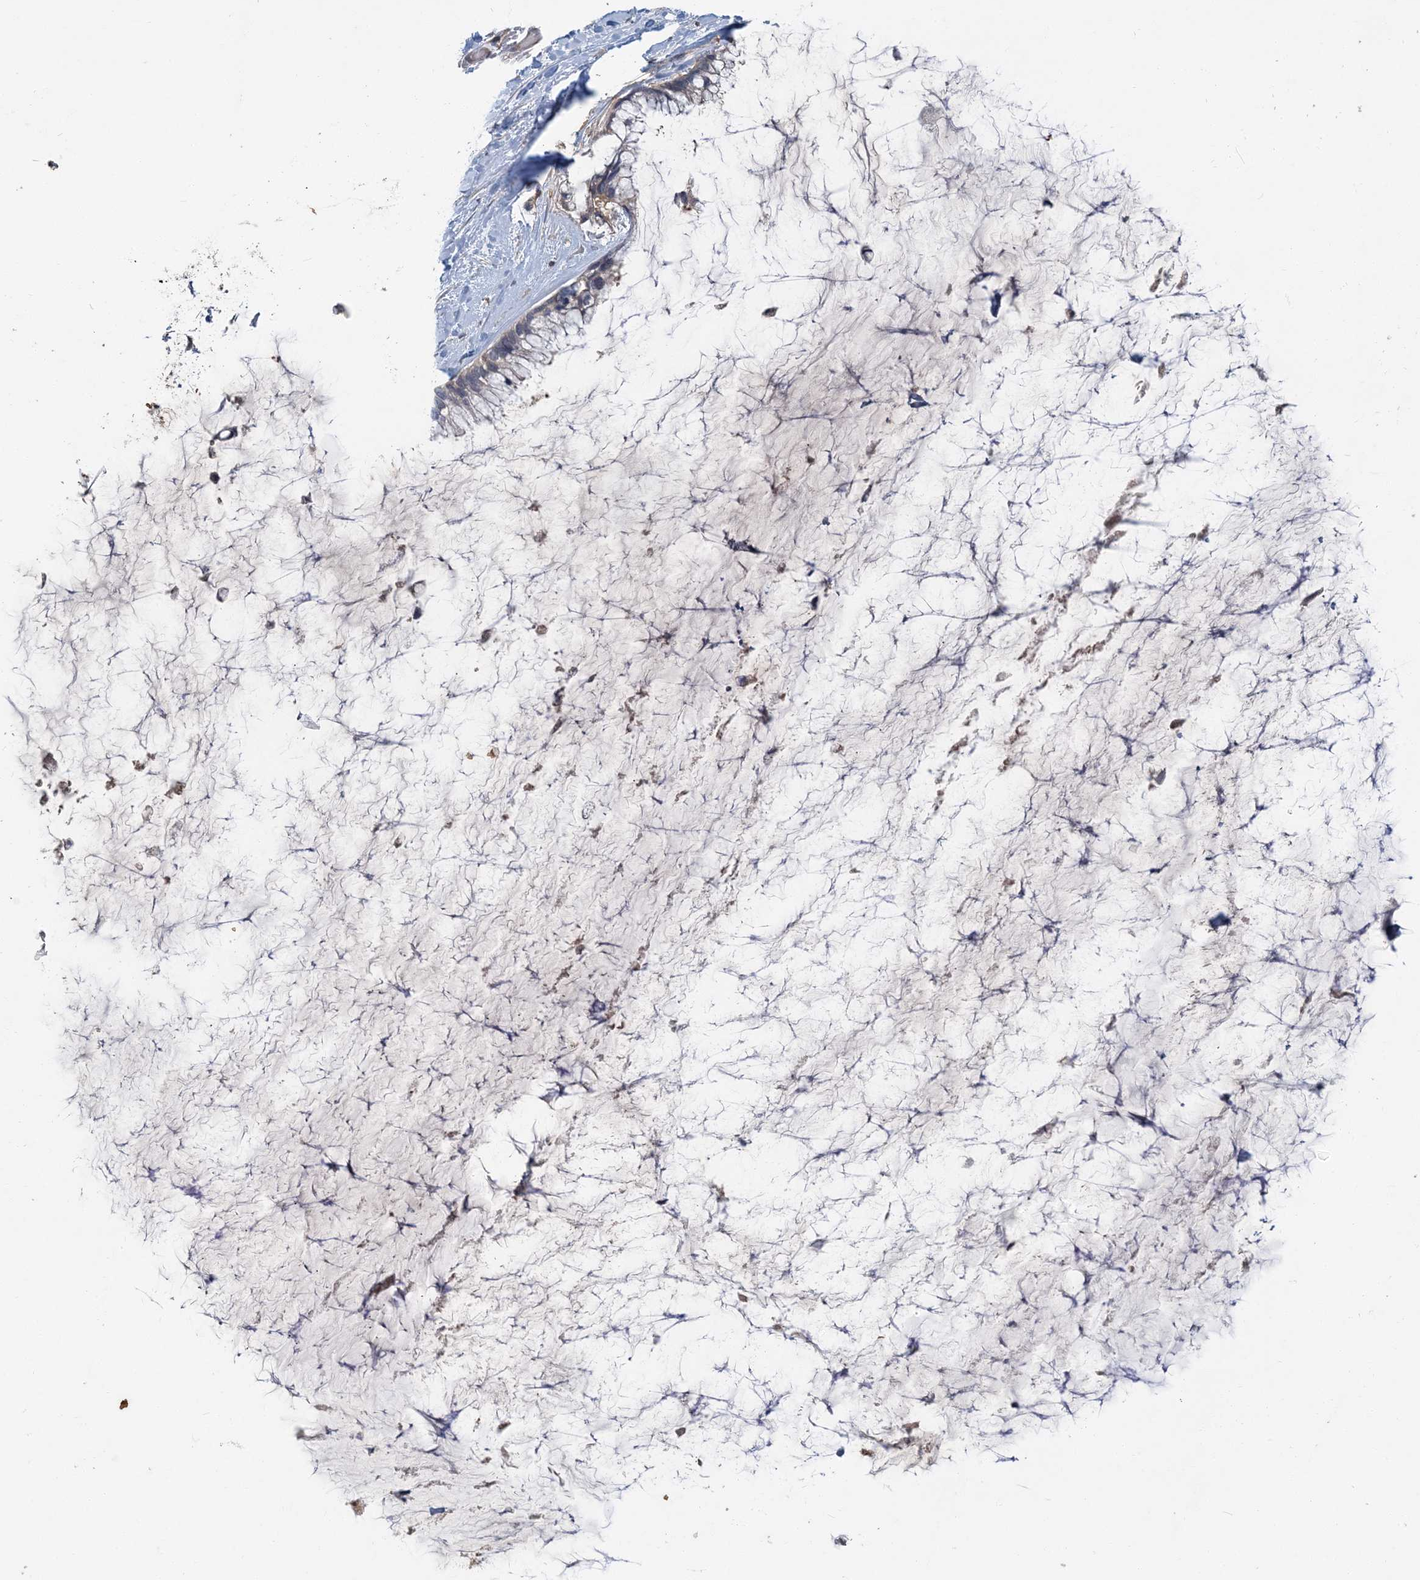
{"staining": {"intensity": "negative", "quantity": "none", "location": "none"}, "tissue": "ovarian cancer", "cell_type": "Tumor cells", "image_type": "cancer", "snomed": [{"axis": "morphology", "description": "Cystadenocarcinoma, mucinous, NOS"}, {"axis": "topography", "description": "Ovary"}], "caption": "IHC histopathology image of neoplastic tissue: human ovarian cancer stained with DAB (3,3'-diaminobenzidine) displays no significant protein staining in tumor cells.", "gene": "RNF25", "patient": {"sex": "female", "age": 39}}